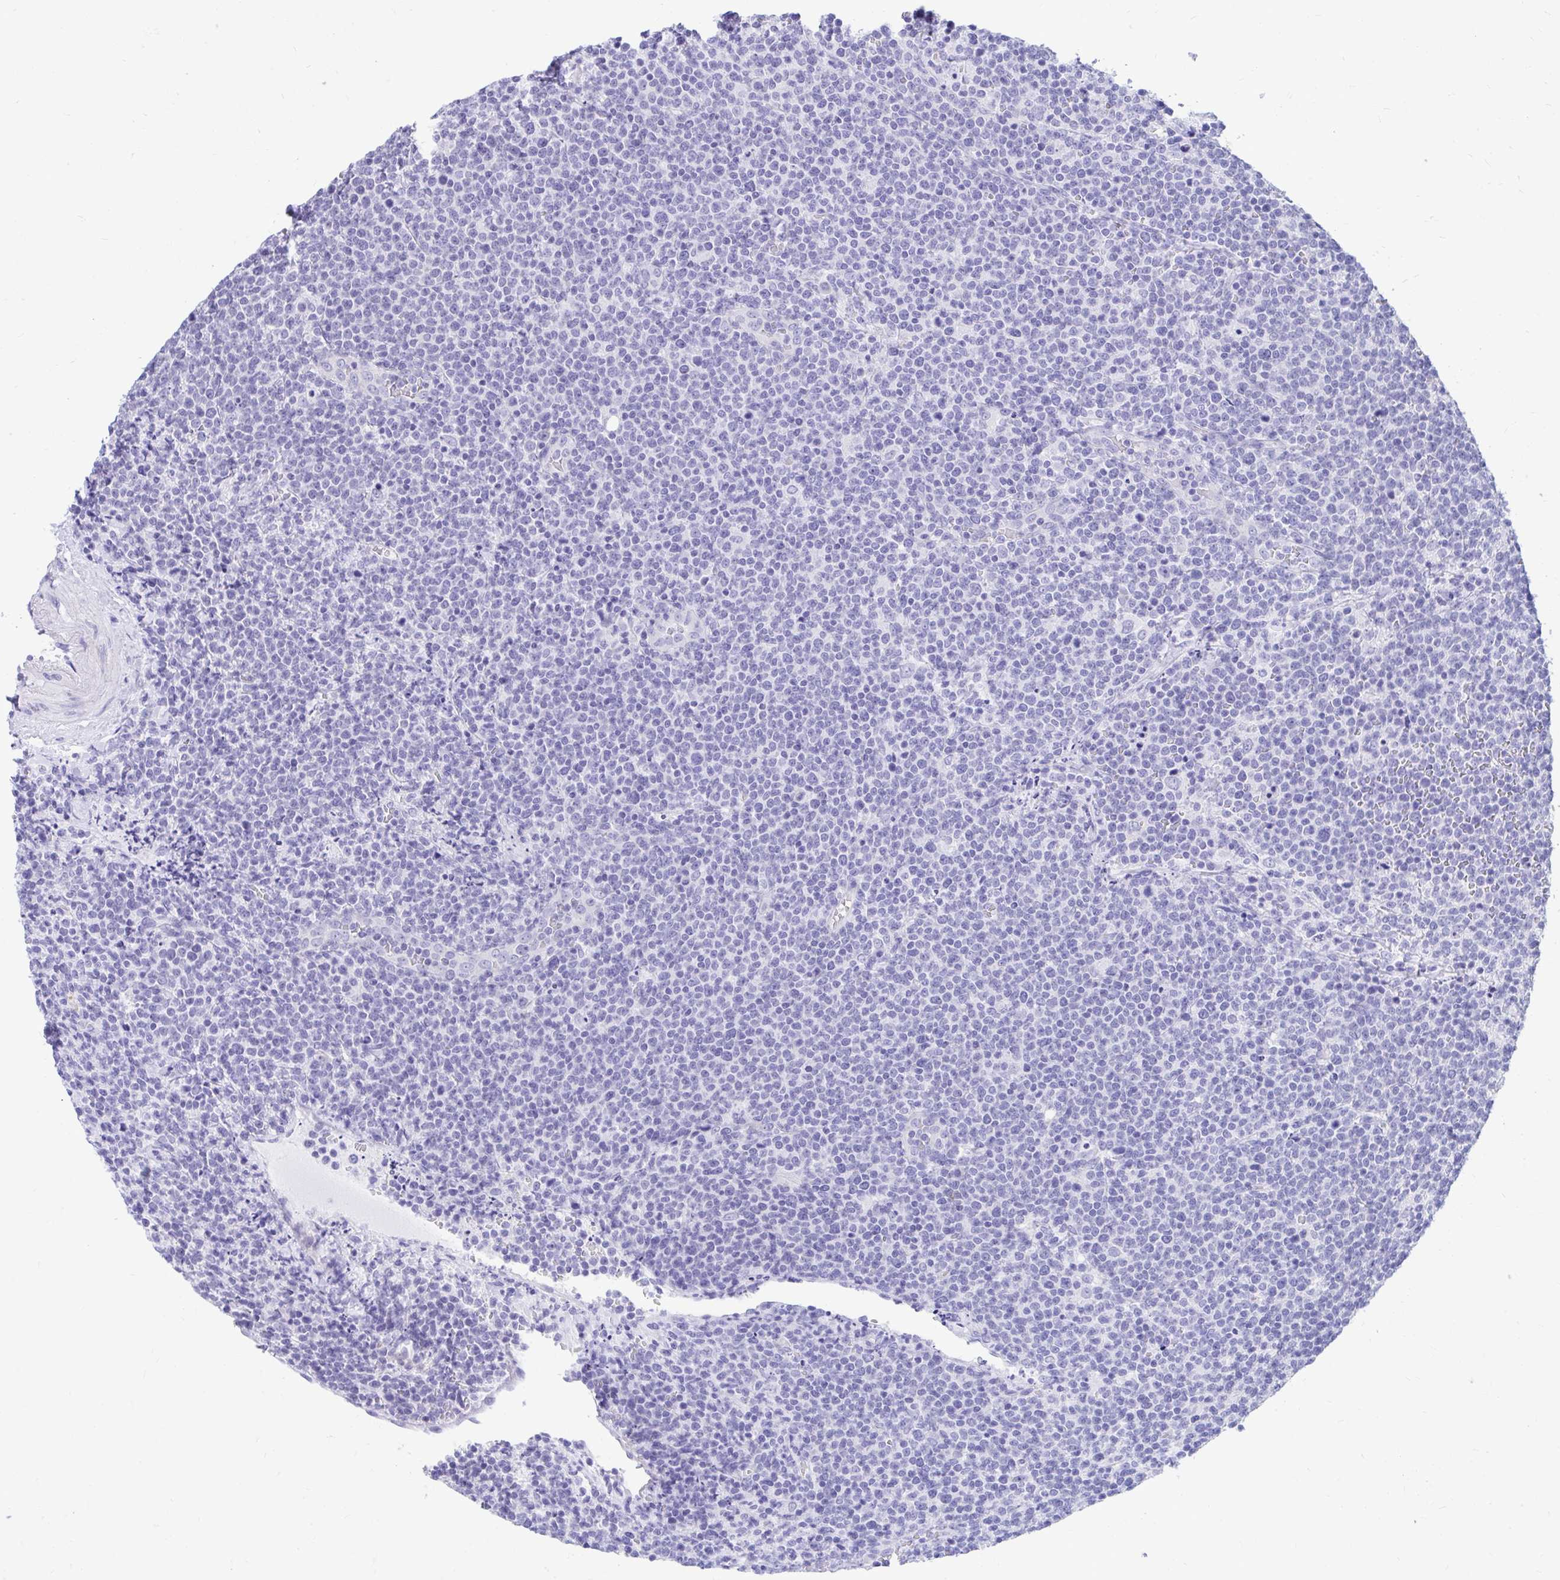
{"staining": {"intensity": "negative", "quantity": "none", "location": "none"}, "tissue": "lymphoma", "cell_type": "Tumor cells", "image_type": "cancer", "snomed": [{"axis": "morphology", "description": "Malignant lymphoma, non-Hodgkin's type, High grade"}, {"axis": "topography", "description": "Lymph node"}], "caption": "Immunohistochemistry (IHC) of human lymphoma displays no positivity in tumor cells. (Immunohistochemistry (IHC), brightfield microscopy, high magnification).", "gene": "SHISA8", "patient": {"sex": "male", "age": 61}}